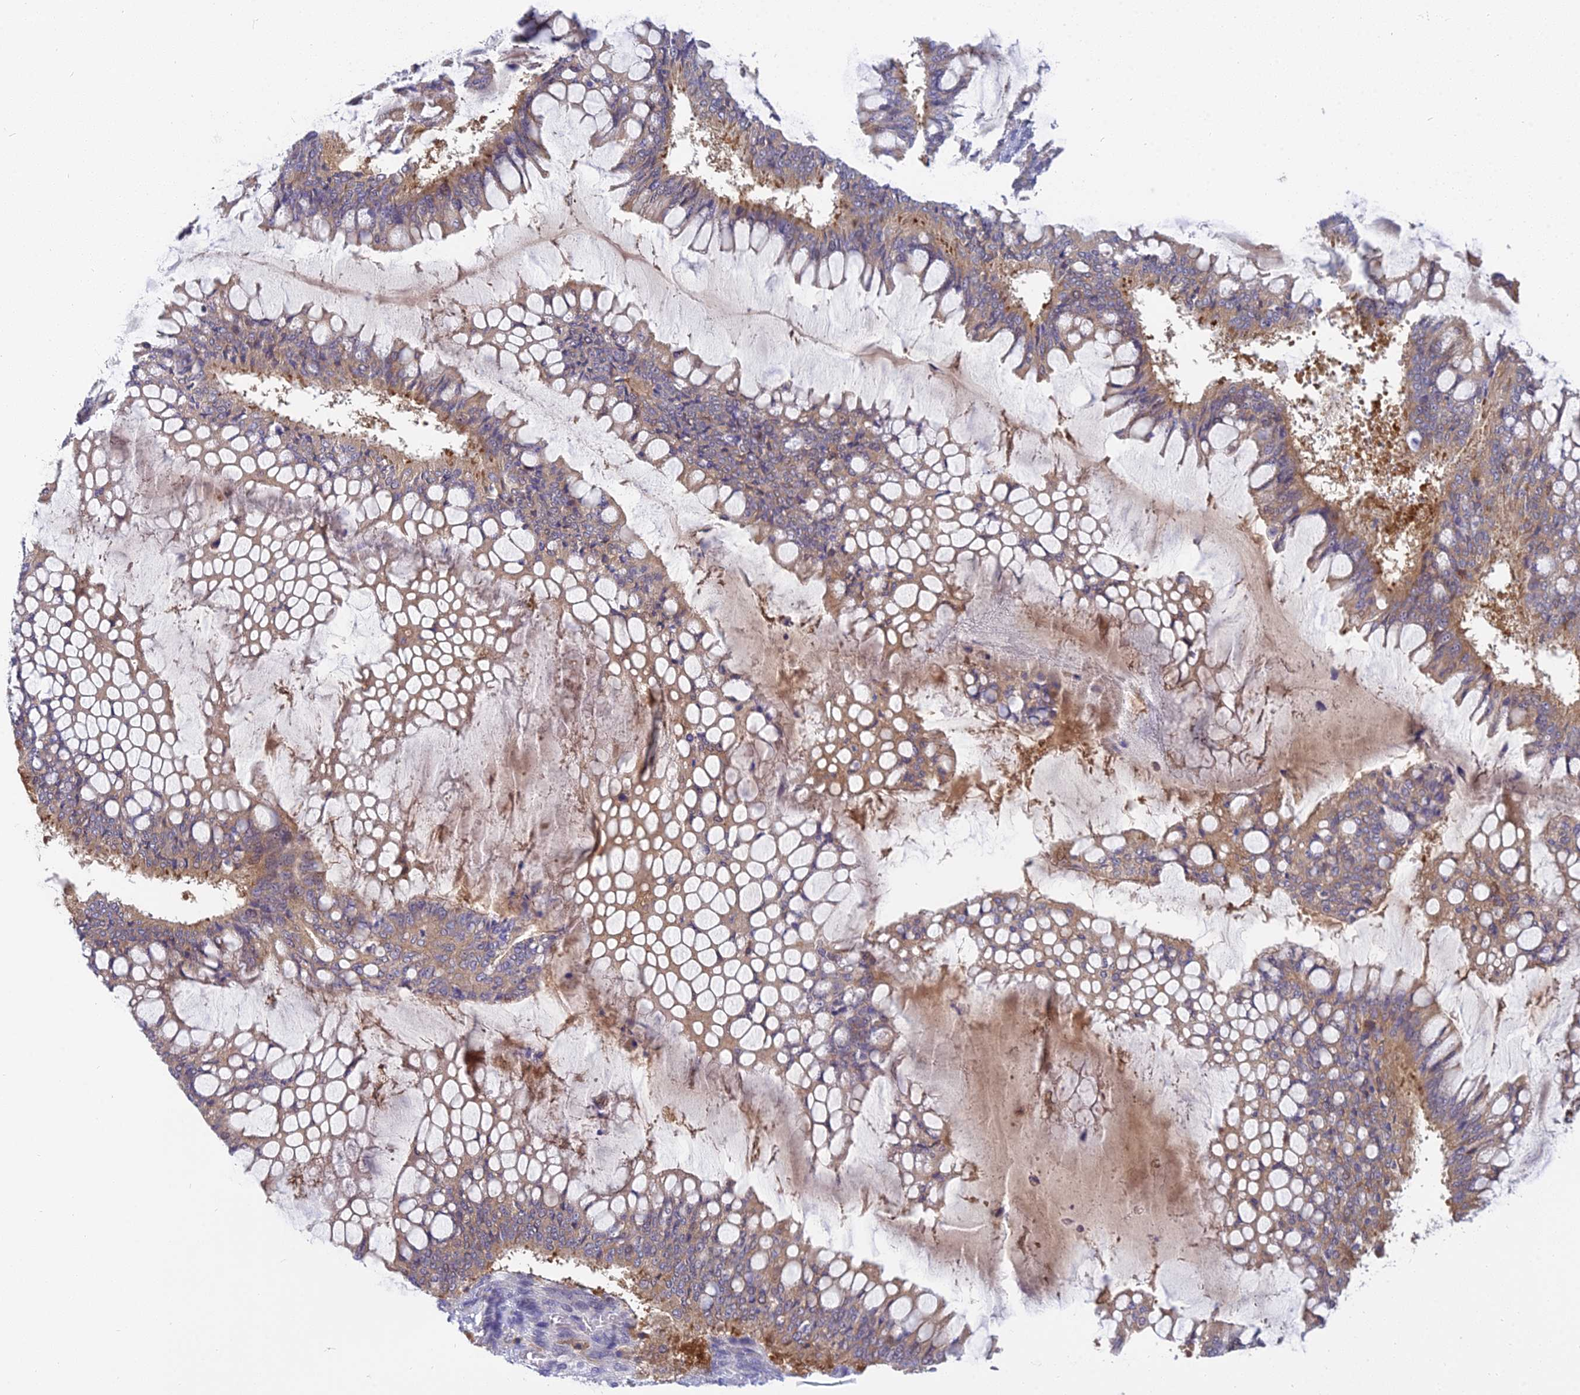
{"staining": {"intensity": "weak", "quantity": "<25%", "location": "cytoplasmic/membranous"}, "tissue": "ovarian cancer", "cell_type": "Tumor cells", "image_type": "cancer", "snomed": [{"axis": "morphology", "description": "Cystadenocarcinoma, mucinous, NOS"}, {"axis": "topography", "description": "Ovary"}], "caption": "Mucinous cystadenocarcinoma (ovarian) stained for a protein using immunohistochemistry (IHC) displays no expression tumor cells.", "gene": "UBE2G1", "patient": {"sex": "female", "age": 73}}